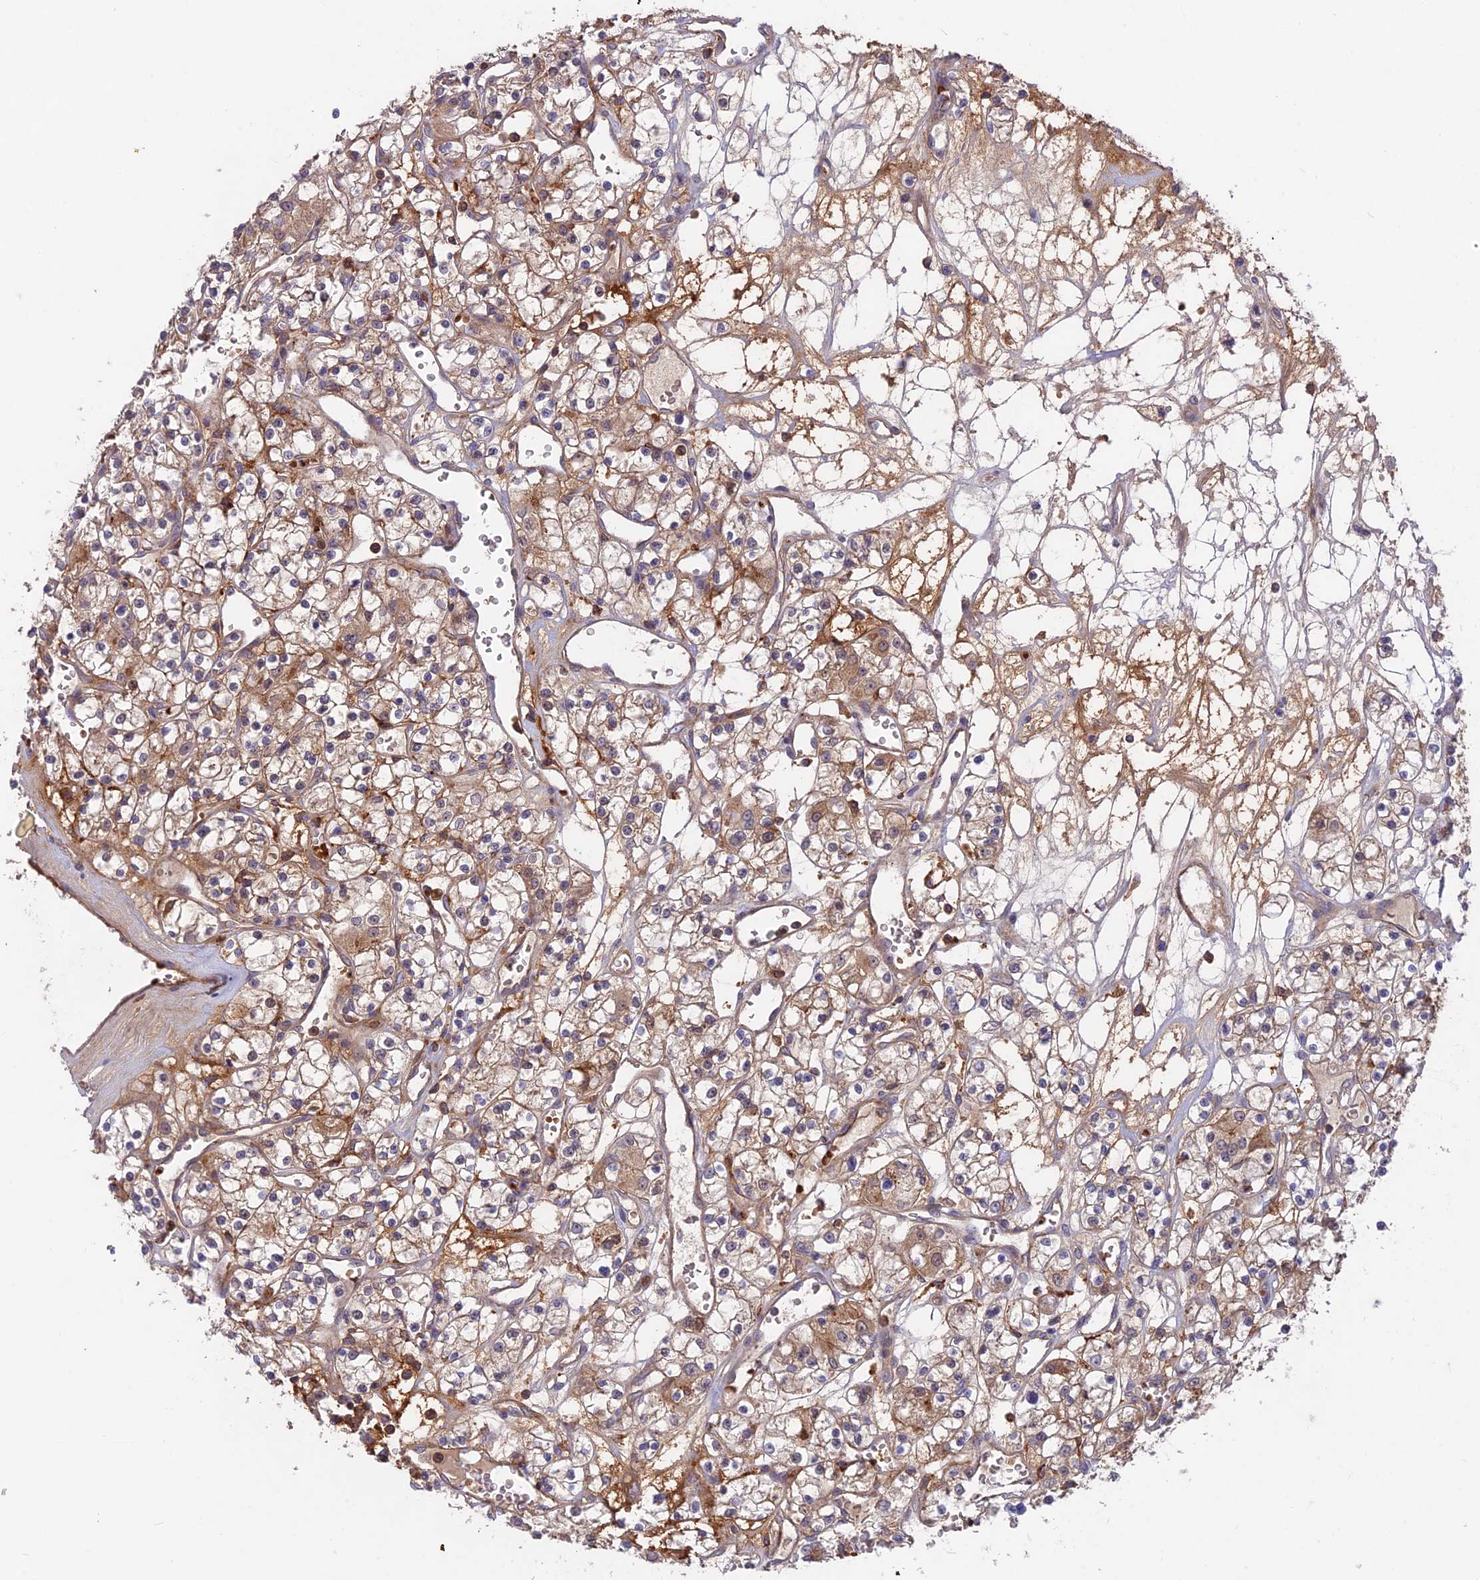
{"staining": {"intensity": "moderate", "quantity": "<25%", "location": "cytoplasmic/membranous"}, "tissue": "renal cancer", "cell_type": "Tumor cells", "image_type": "cancer", "snomed": [{"axis": "morphology", "description": "Adenocarcinoma, NOS"}, {"axis": "topography", "description": "Kidney"}], "caption": "IHC micrograph of renal cancer stained for a protein (brown), which exhibits low levels of moderate cytoplasmic/membranous staining in about <25% of tumor cells.", "gene": "CPNE7", "patient": {"sex": "female", "age": 59}}